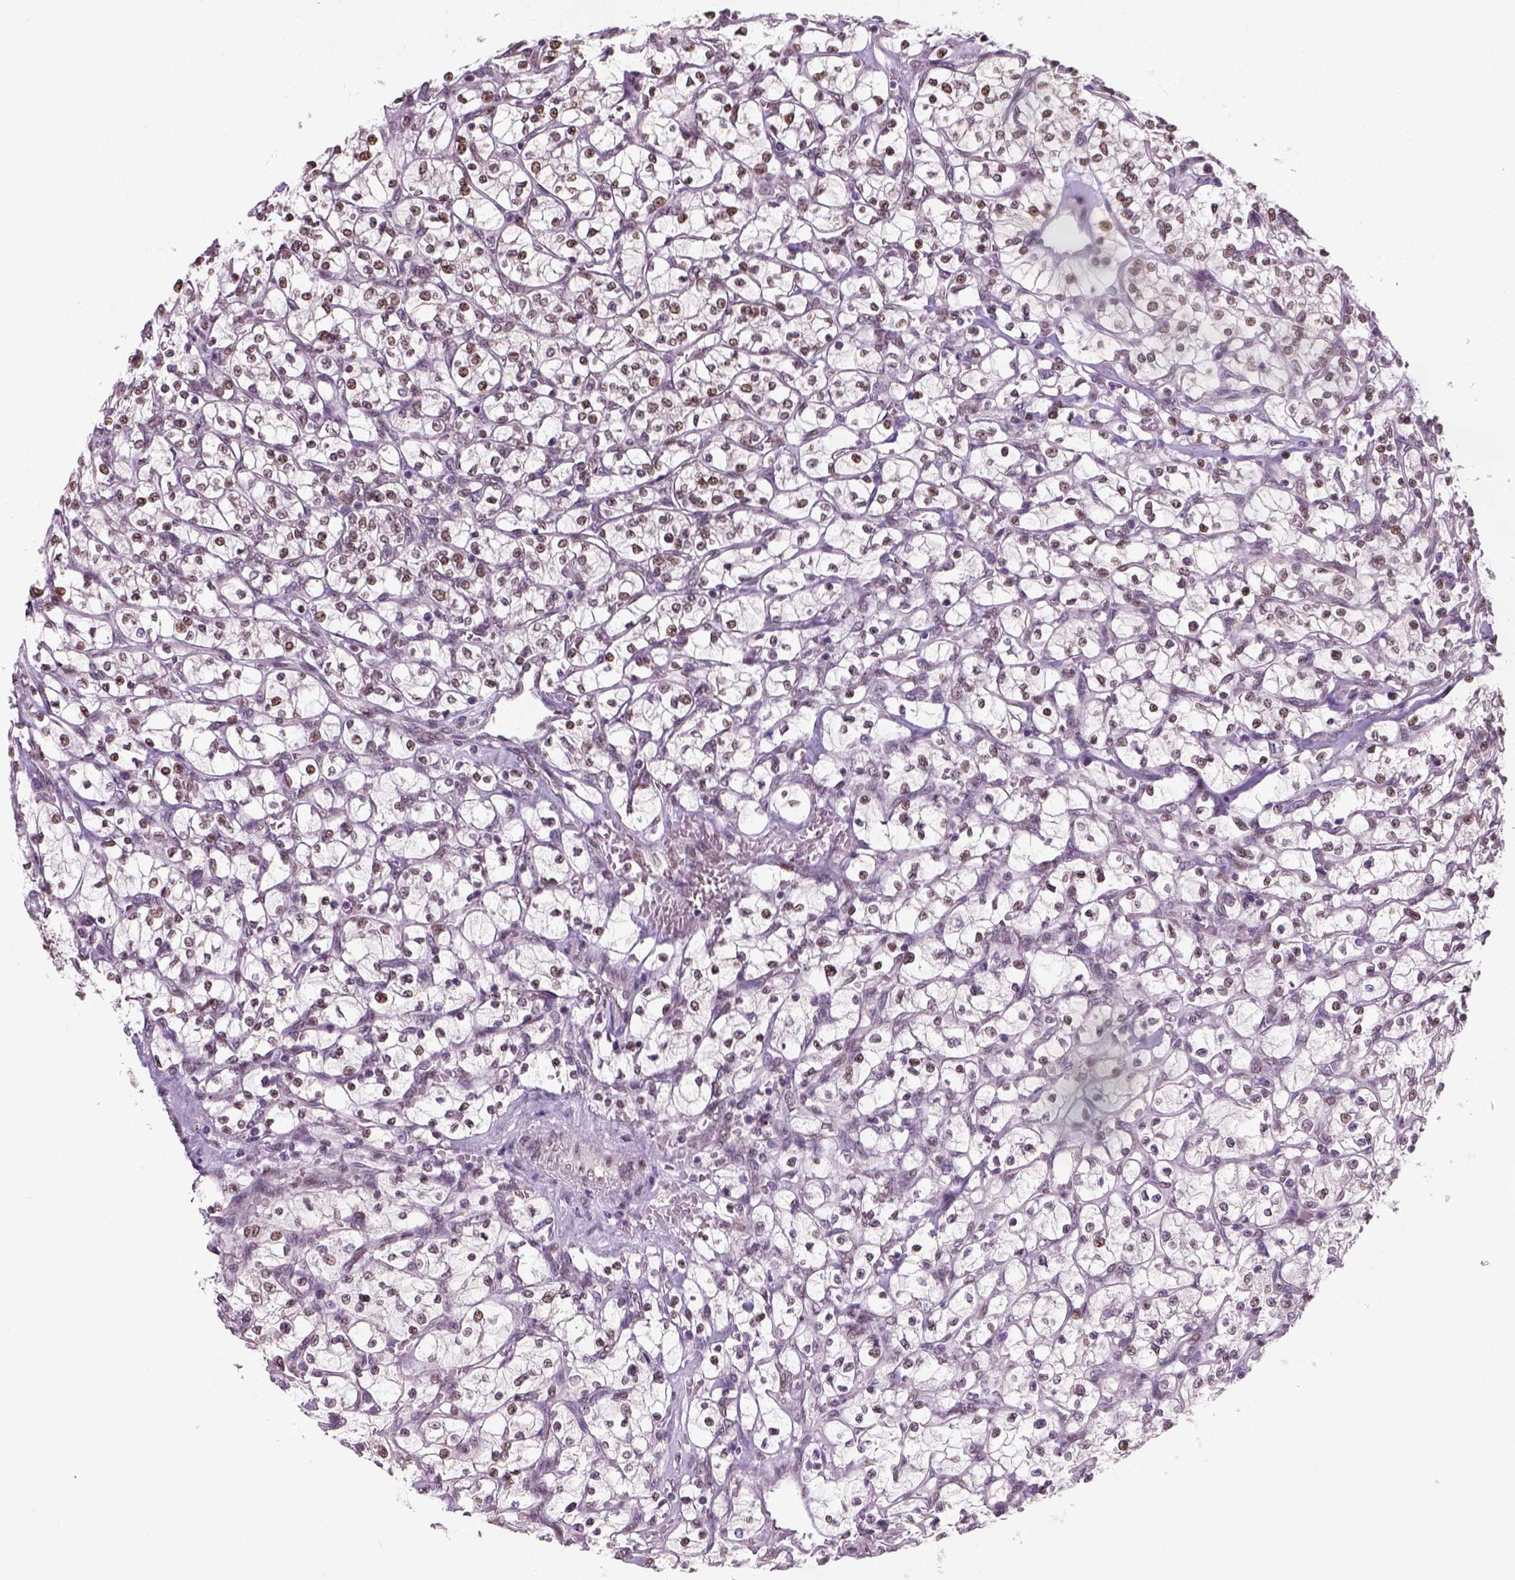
{"staining": {"intensity": "moderate", "quantity": ">75%", "location": "nuclear"}, "tissue": "renal cancer", "cell_type": "Tumor cells", "image_type": "cancer", "snomed": [{"axis": "morphology", "description": "Adenocarcinoma, NOS"}, {"axis": "topography", "description": "Kidney"}], "caption": "Human adenocarcinoma (renal) stained with a protein marker reveals moderate staining in tumor cells.", "gene": "C1orf112", "patient": {"sex": "female", "age": 64}}